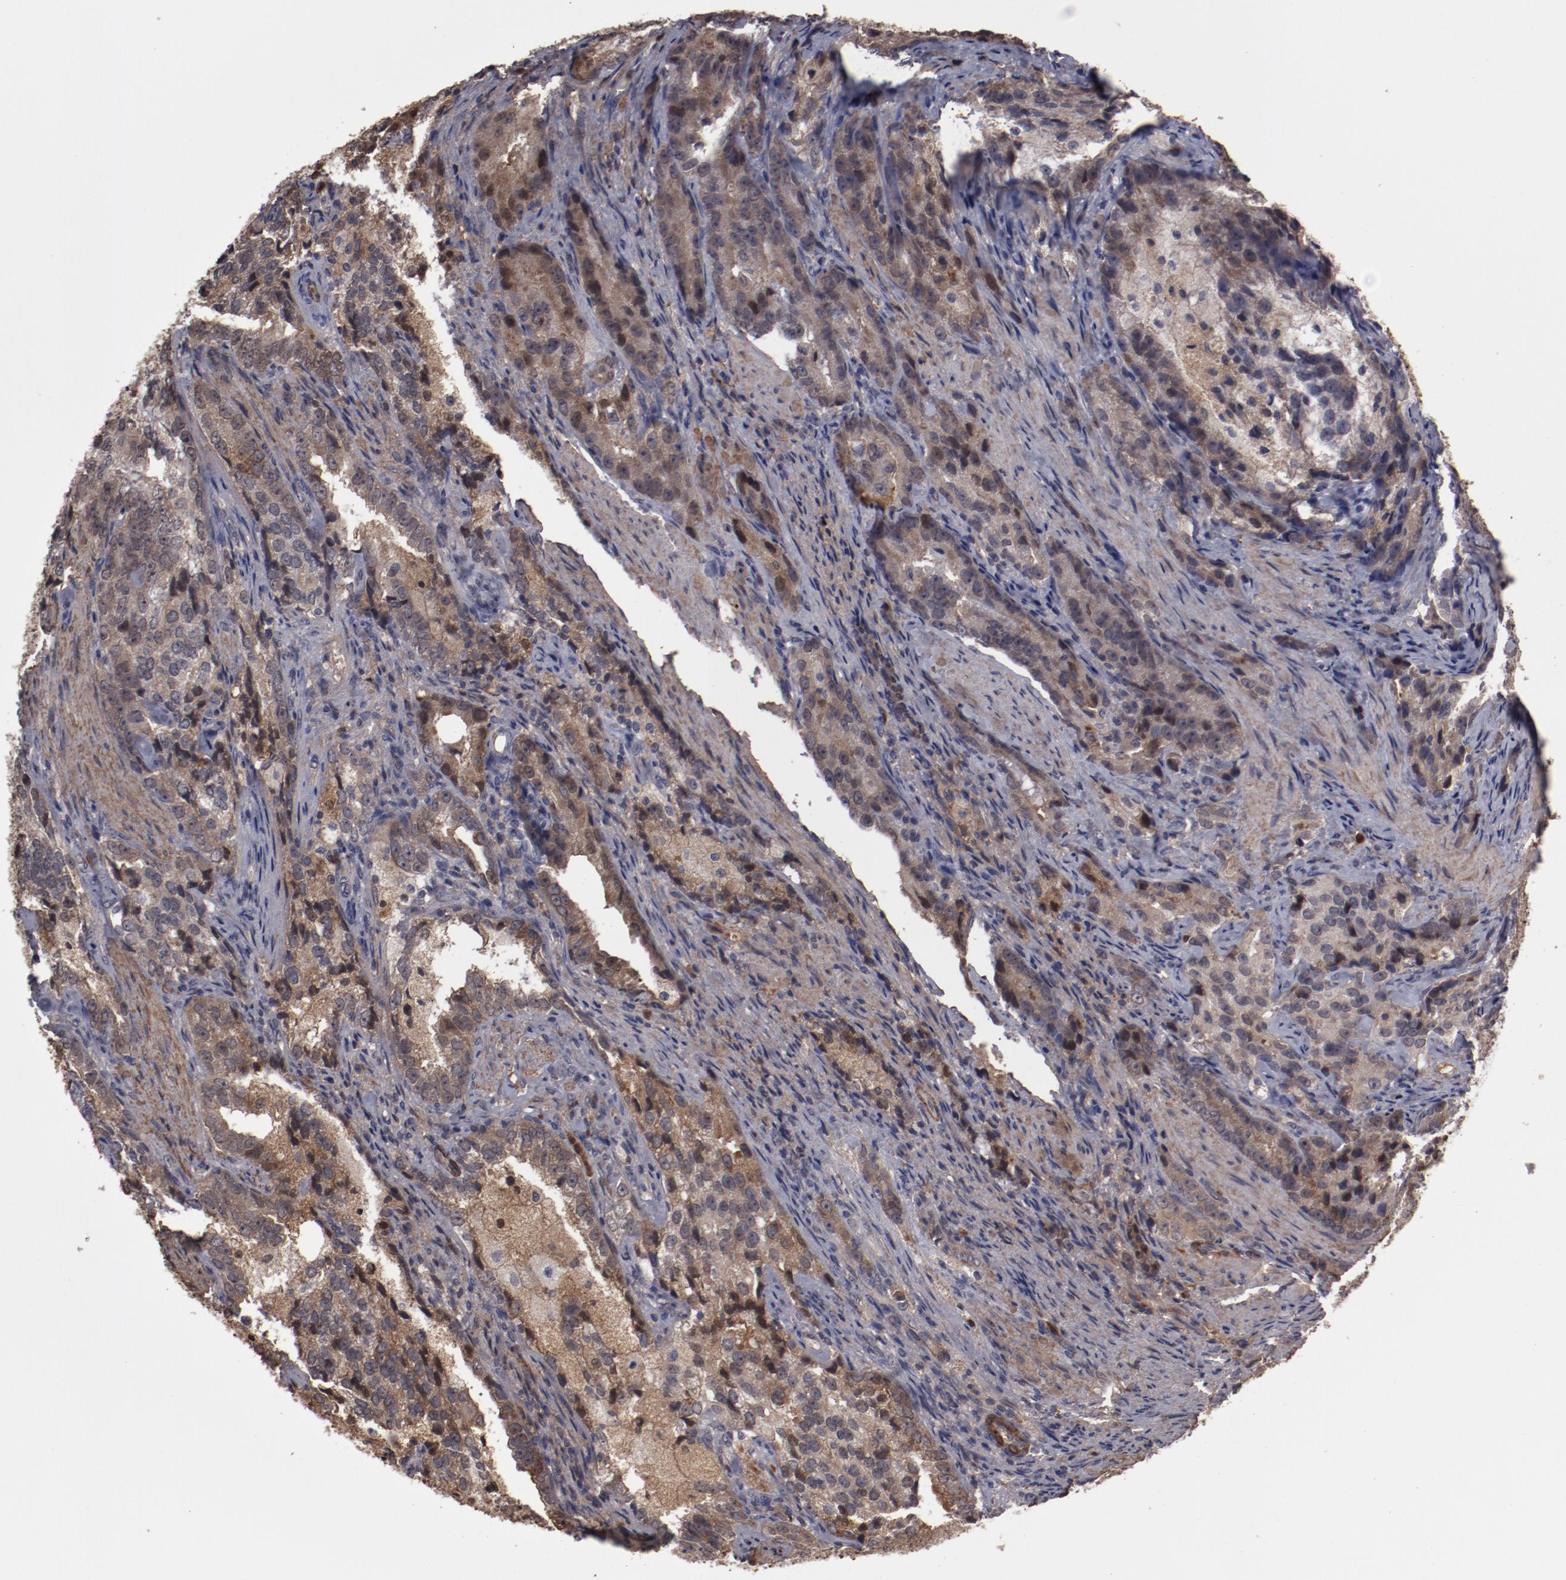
{"staining": {"intensity": "weak", "quantity": ">75%", "location": "cytoplasmic/membranous,nuclear"}, "tissue": "prostate cancer", "cell_type": "Tumor cells", "image_type": "cancer", "snomed": [{"axis": "morphology", "description": "Adenocarcinoma, High grade"}, {"axis": "topography", "description": "Prostate"}], "caption": "This is an image of immunohistochemistry (IHC) staining of adenocarcinoma (high-grade) (prostate), which shows weak expression in the cytoplasmic/membranous and nuclear of tumor cells.", "gene": "SERPINA7", "patient": {"sex": "male", "age": 63}}